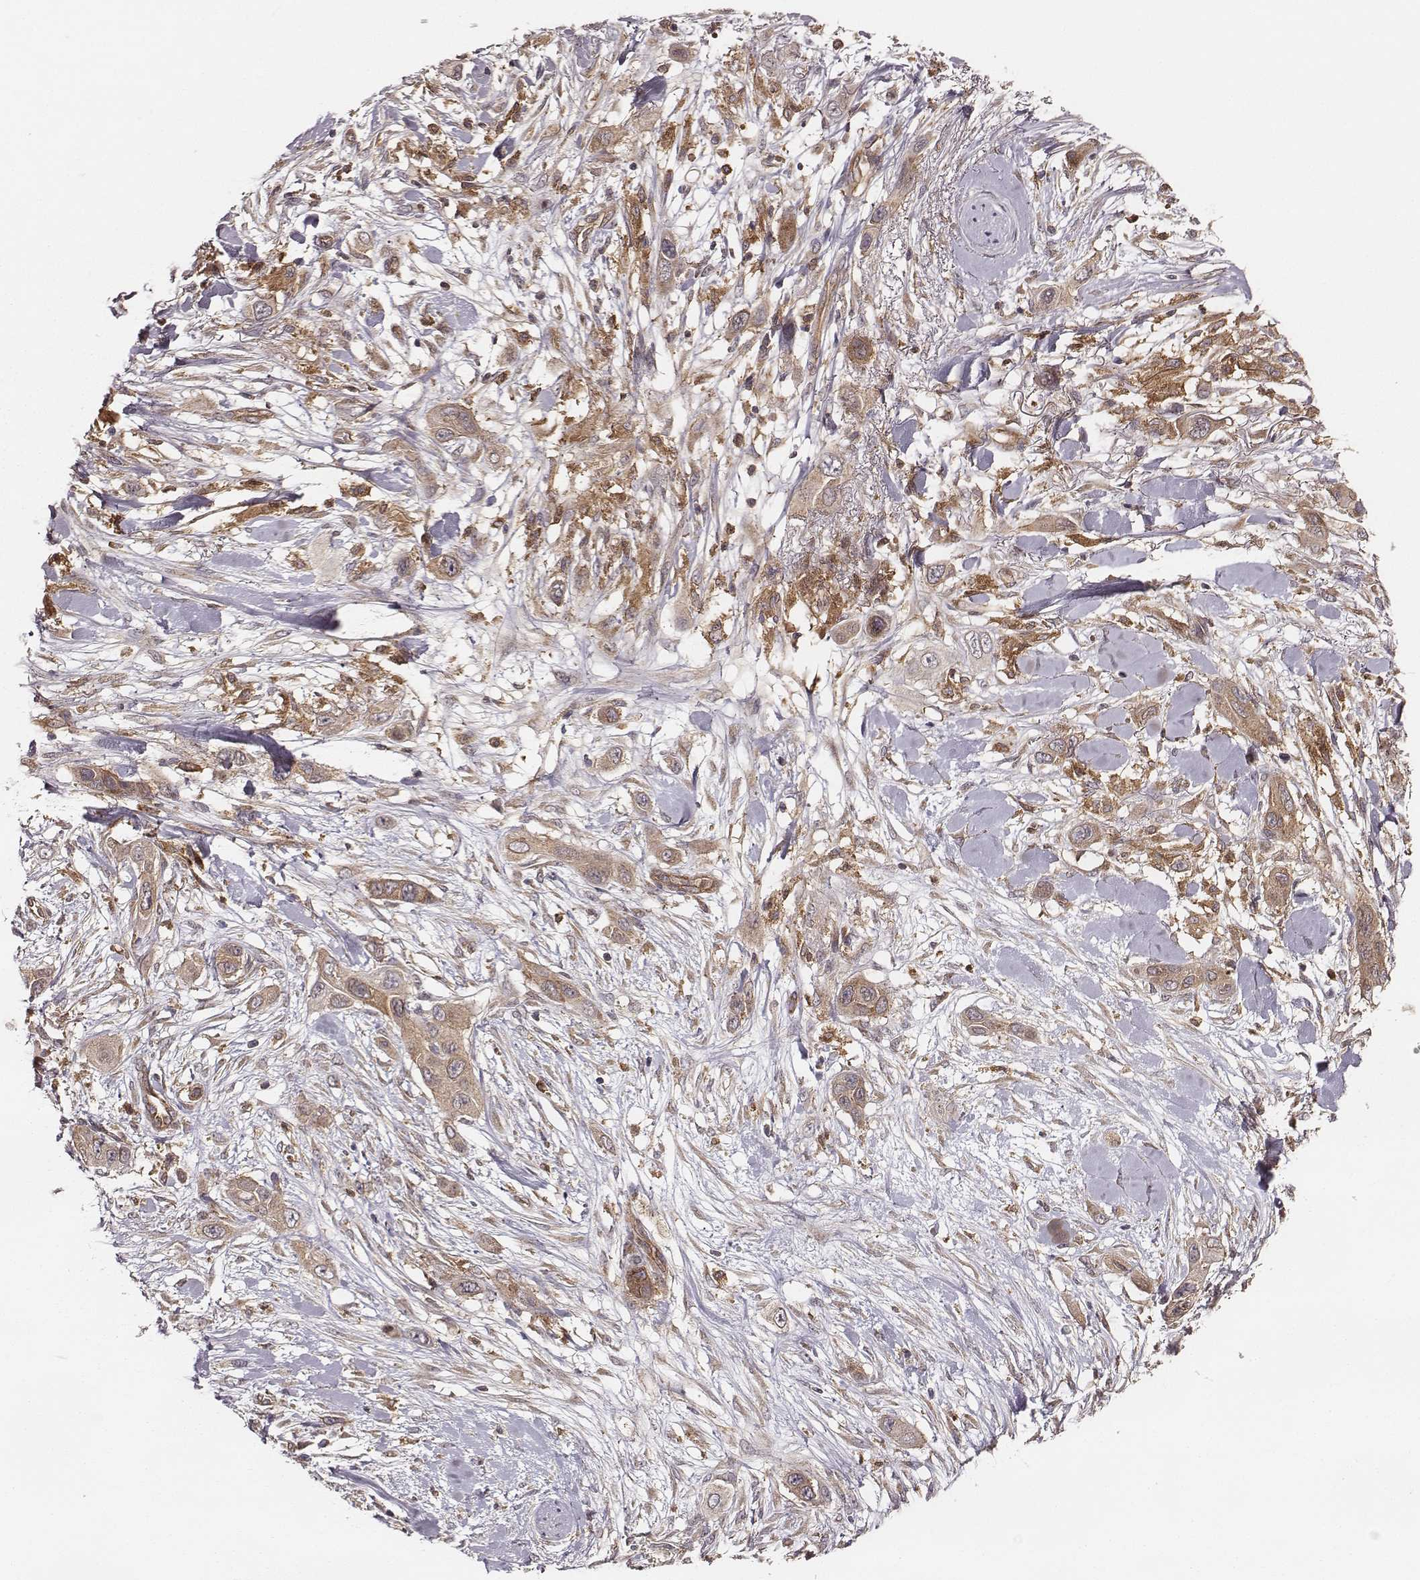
{"staining": {"intensity": "moderate", "quantity": ">75%", "location": "cytoplasmic/membranous"}, "tissue": "skin cancer", "cell_type": "Tumor cells", "image_type": "cancer", "snomed": [{"axis": "morphology", "description": "Squamous cell carcinoma, NOS"}, {"axis": "topography", "description": "Skin"}], "caption": "This micrograph reveals immunohistochemistry staining of skin squamous cell carcinoma, with medium moderate cytoplasmic/membranous staining in about >75% of tumor cells.", "gene": "VPS26A", "patient": {"sex": "male", "age": 79}}